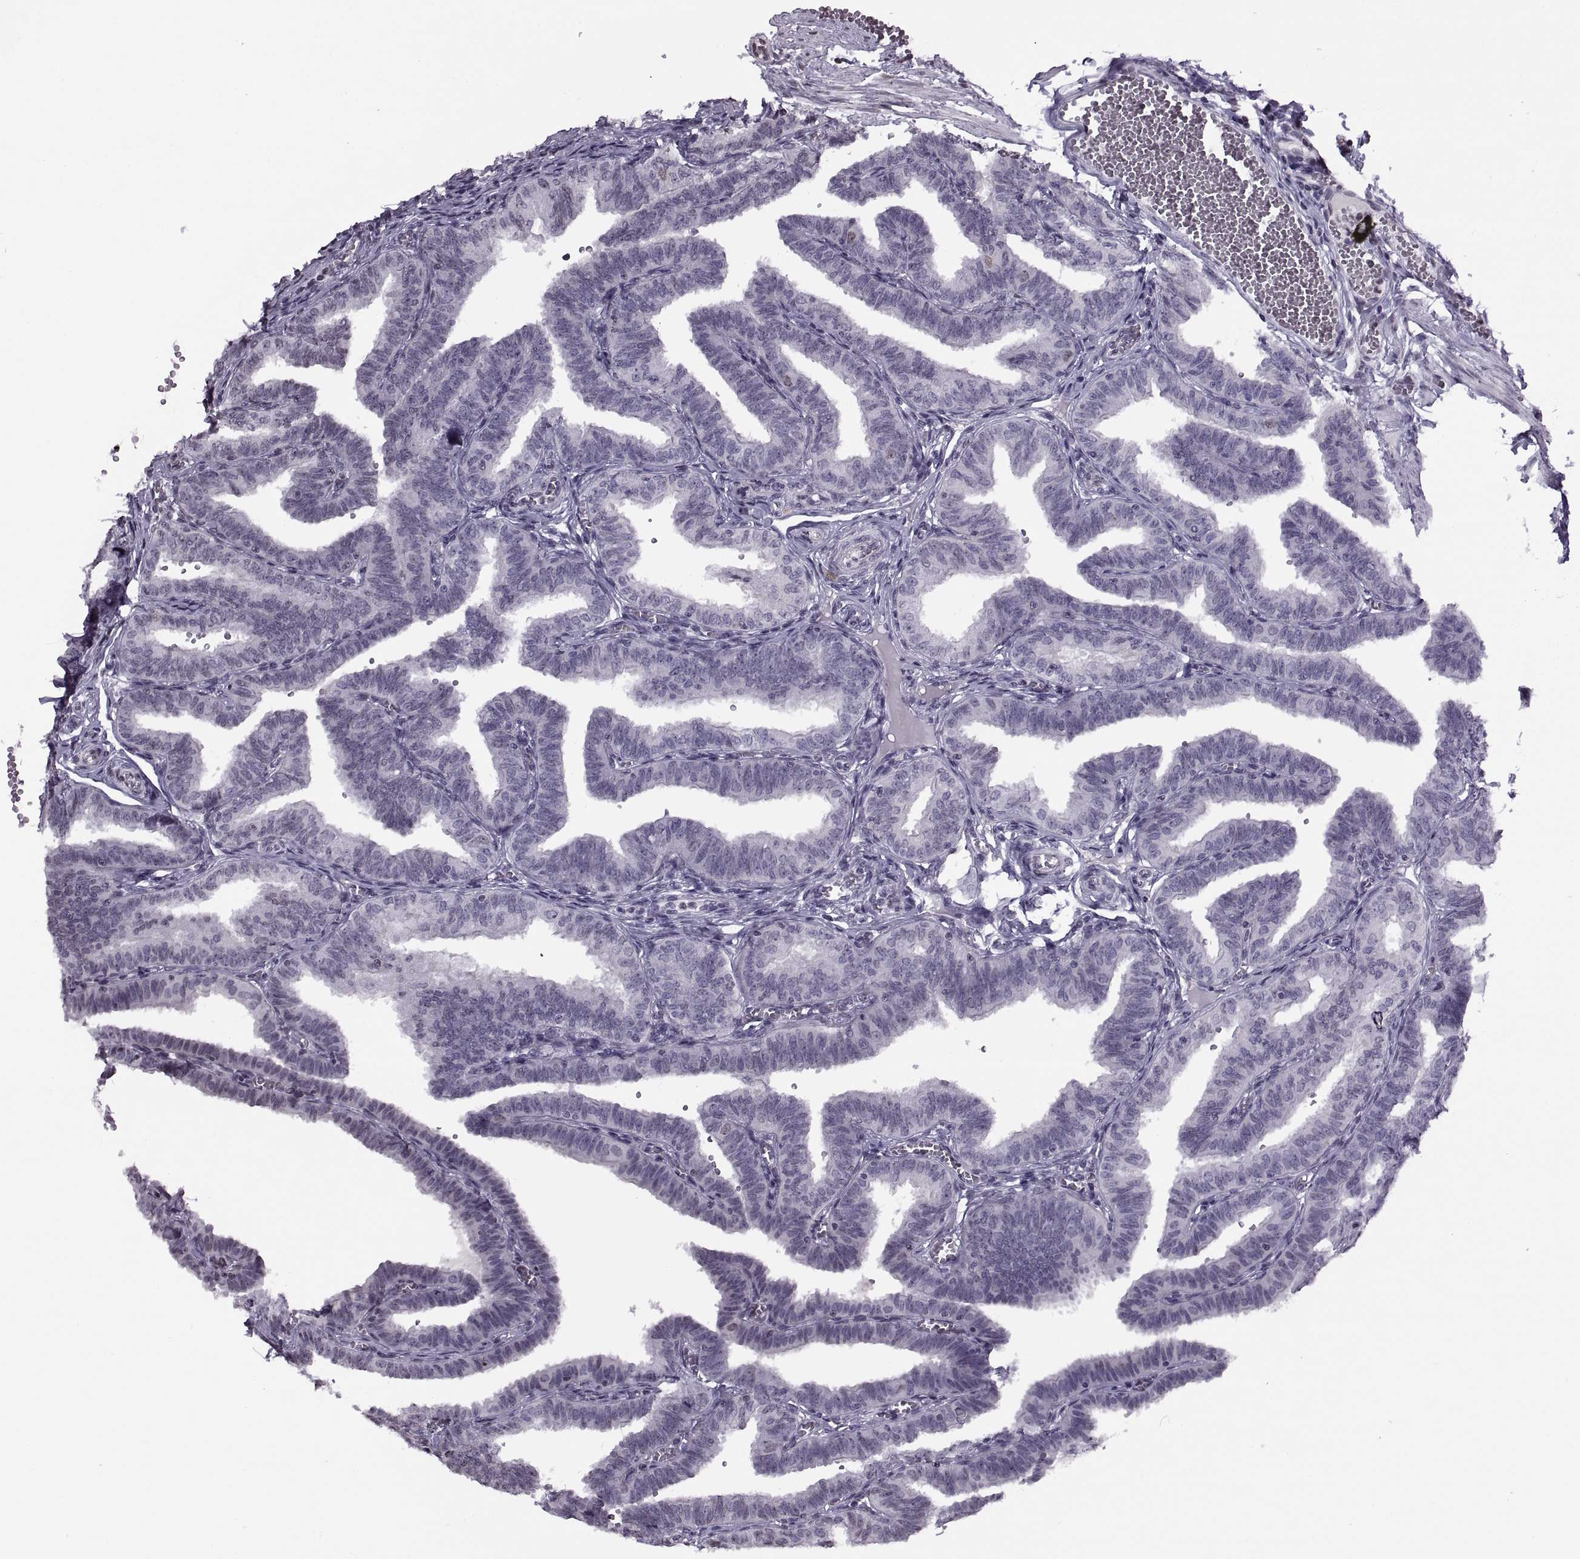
{"staining": {"intensity": "negative", "quantity": "none", "location": "none"}, "tissue": "fallopian tube", "cell_type": "Glandular cells", "image_type": "normal", "snomed": [{"axis": "morphology", "description": "Normal tissue, NOS"}, {"axis": "topography", "description": "Fallopian tube"}], "caption": "Immunohistochemical staining of unremarkable human fallopian tube shows no significant positivity in glandular cells.", "gene": "H1", "patient": {"sex": "female", "age": 25}}